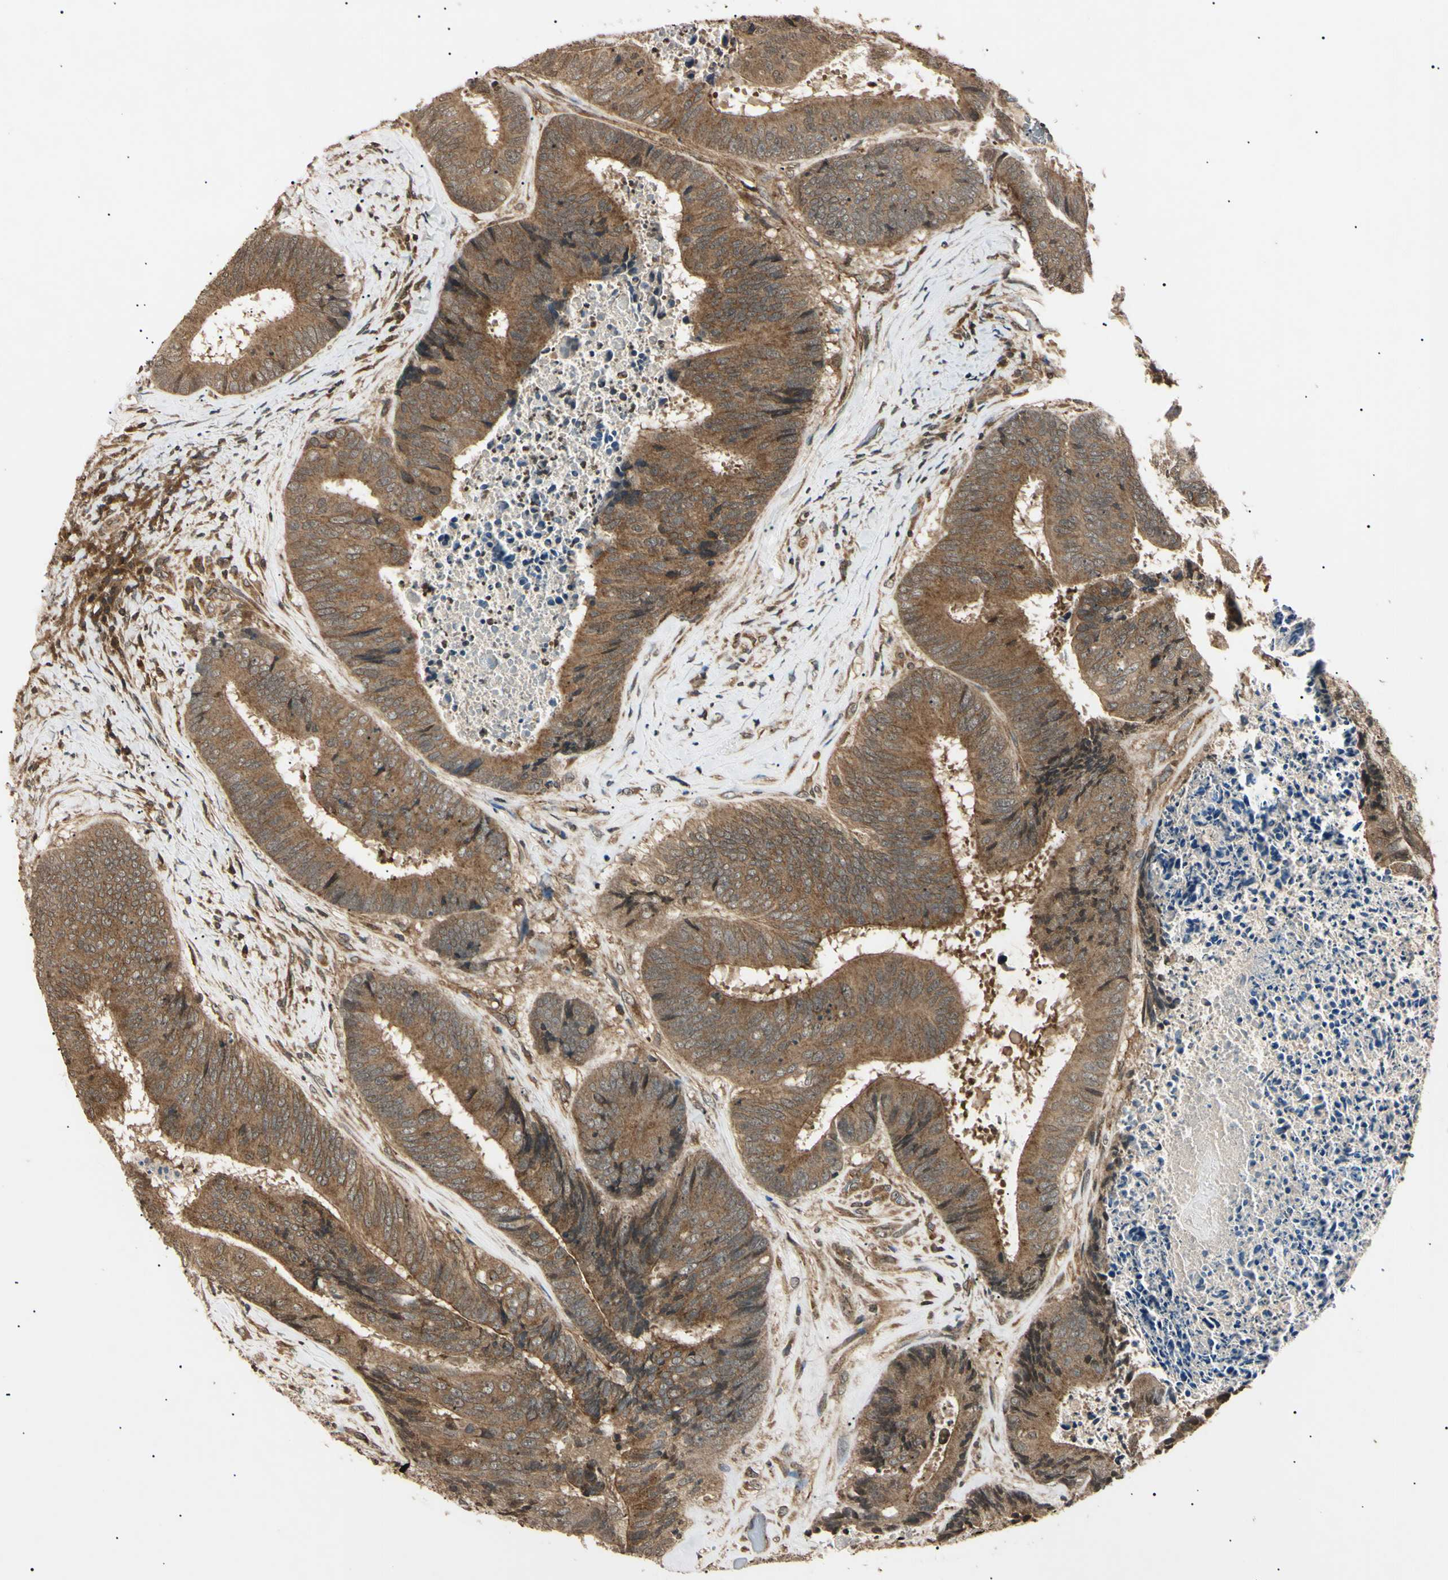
{"staining": {"intensity": "moderate", "quantity": ">75%", "location": "cytoplasmic/membranous"}, "tissue": "colorectal cancer", "cell_type": "Tumor cells", "image_type": "cancer", "snomed": [{"axis": "morphology", "description": "Adenocarcinoma, NOS"}, {"axis": "topography", "description": "Rectum"}], "caption": "DAB immunohistochemical staining of human colorectal cancer shows moderate cytoplasmic/membranous protein expression in about >75% of tumor cells.", "gene": "EPN1", "patient": {"sex": "male", "age": 72}}